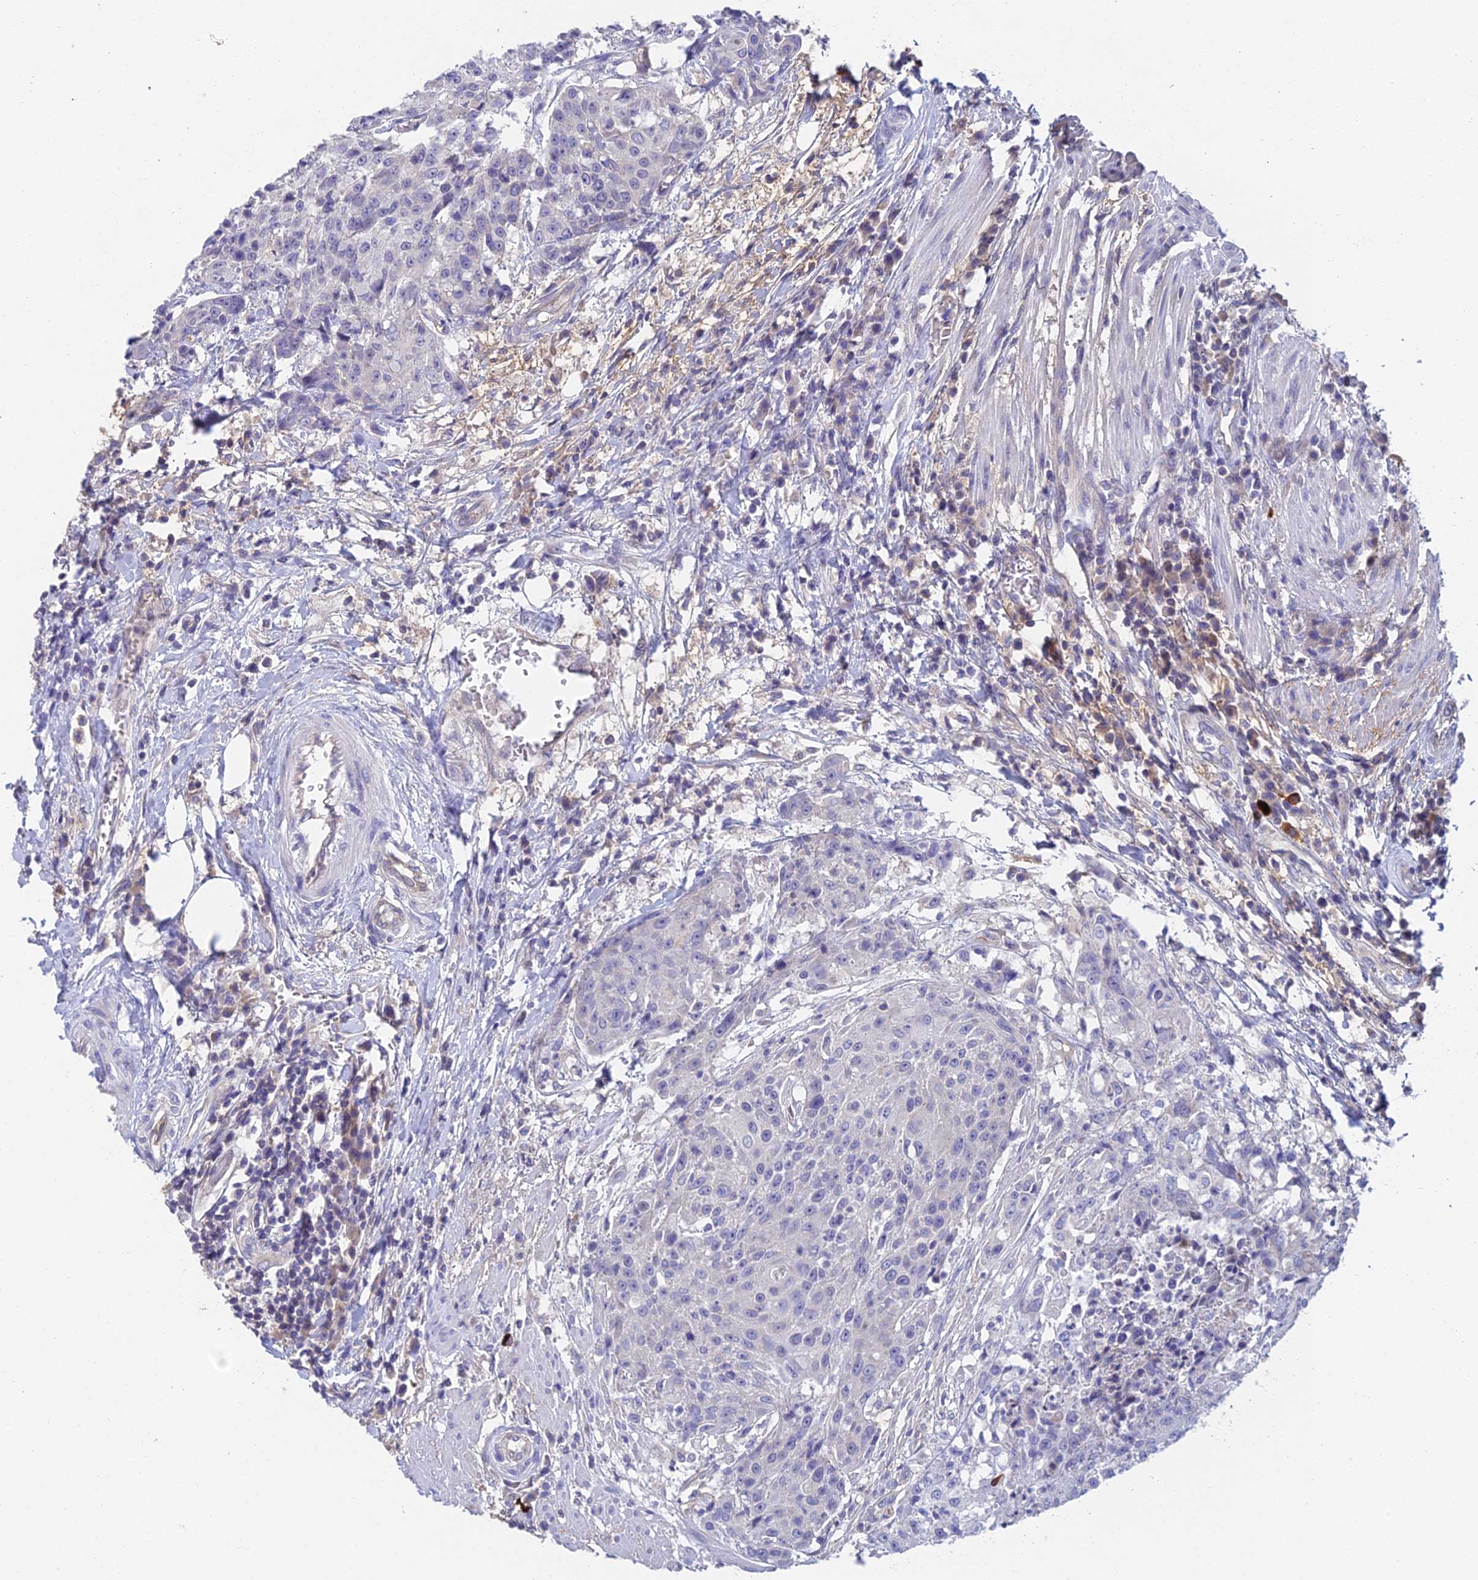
{"staining": {"intensity": "negative", "quantity": "none", "location": "none"}, "tissue": "urothelial cancer", "cell_type": "Tumor cells", "image_type": "cancer", "snomed": [{"axis": "morphology", "description": "Urothelial carcinoma, High grade"}, {"axis": "topography", "description": "Urinary bladder"}], "caption": "Tumor cells show no significant staining in urothelial carcinoma (high-grade).", "gene": "ADAMTS13", "patient": {"sex": "female", "age": 63}}